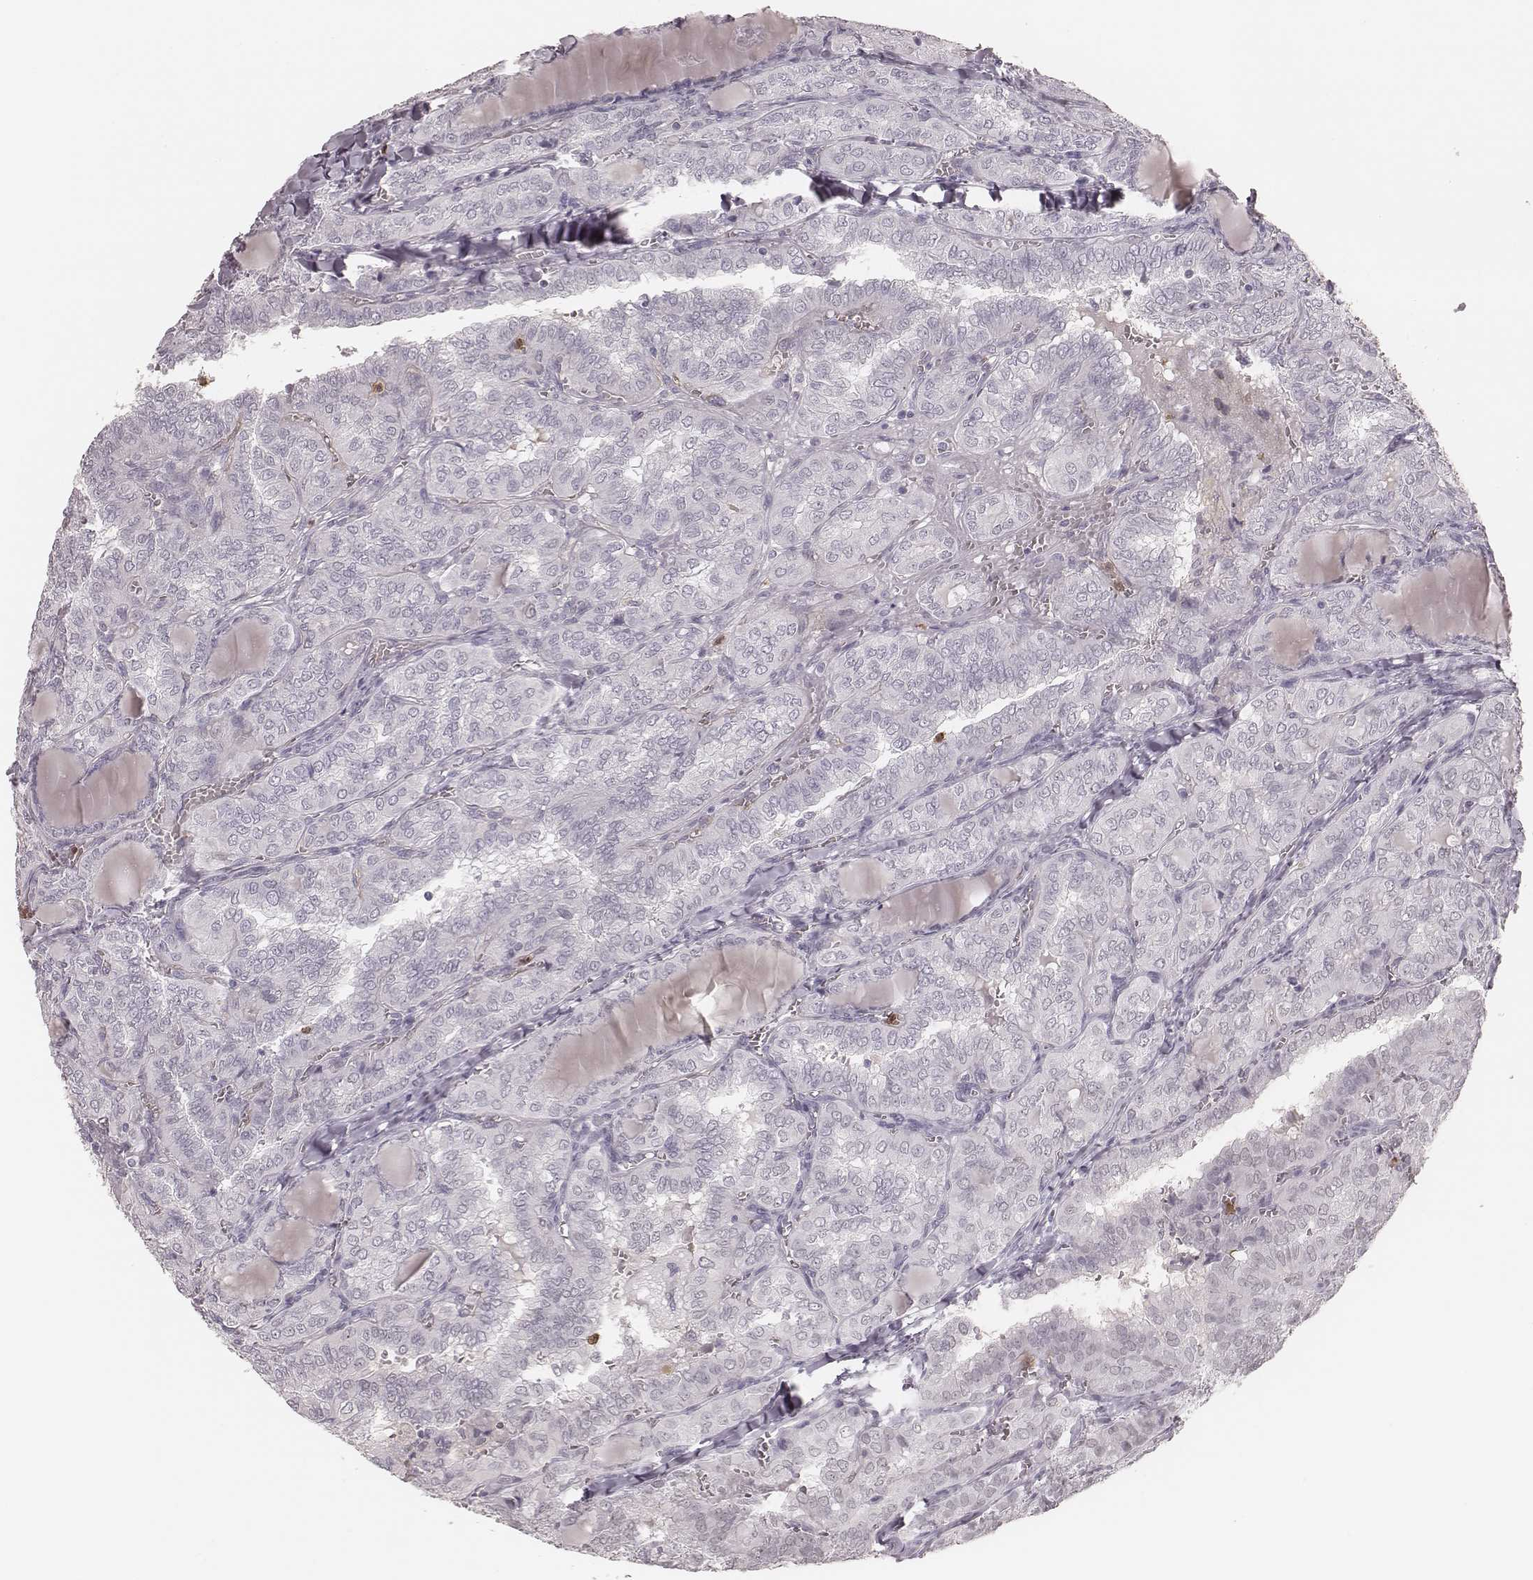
{"staining": {"intensity": "negative", "quantity": "none", "location": "none"}, "tissue": "thyroid cancer", "cell_type": "Tumor cells", "image_type": "cancer", "snomed": [{"axis": "morphology", "description": "Papillary adenocarcinoma, NOS"}, {"axis": "topography", "description": "Thyroid gland"}], "caption": "This is an immunohistochemistry image of human thyroid papillary adenocarcinoma. There is no expression in tumor cells.", "gene": "KITLG", "patient": {"sex": "female", "age": 41}}